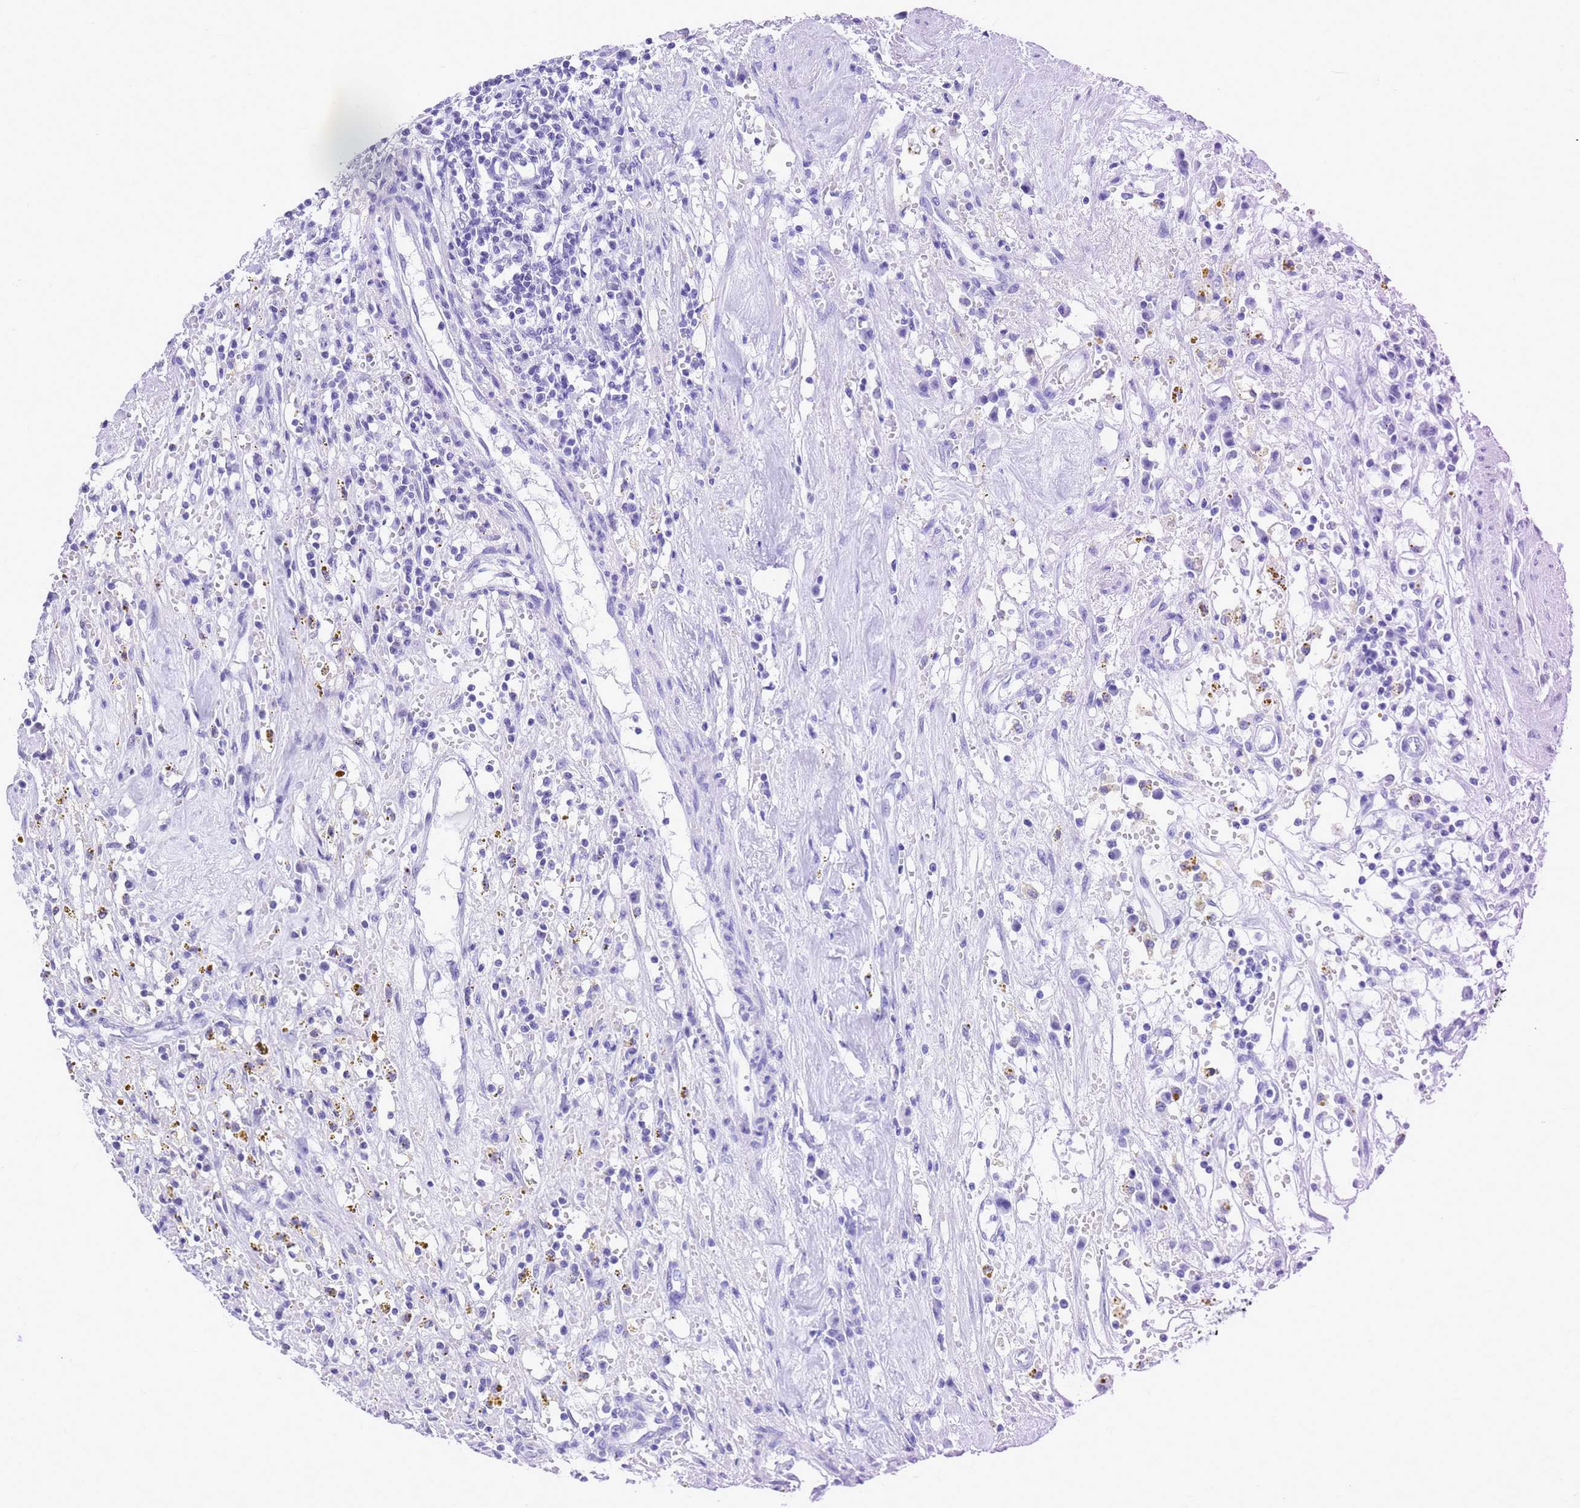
{"staining": {"intensity": "weak", "quantity": "25%-75%", "location": "nuclear"}, "tissue": "renal cancer", "cell_type": "Tumor cells", "image_type": "cancer", "snomed": [{"axis": "morphology", "description": "Adenocarcinoma, NOS"}, {"axis": "topography", "description": "Kidney"}], "caption": "A micrograph of human renal cancer (adenocarcinoma) stained for a protein exhibits weak nuclear brown staining in tumor cells.", "gene": "SART3", "patient": {"sex": "male", "age": 56}}